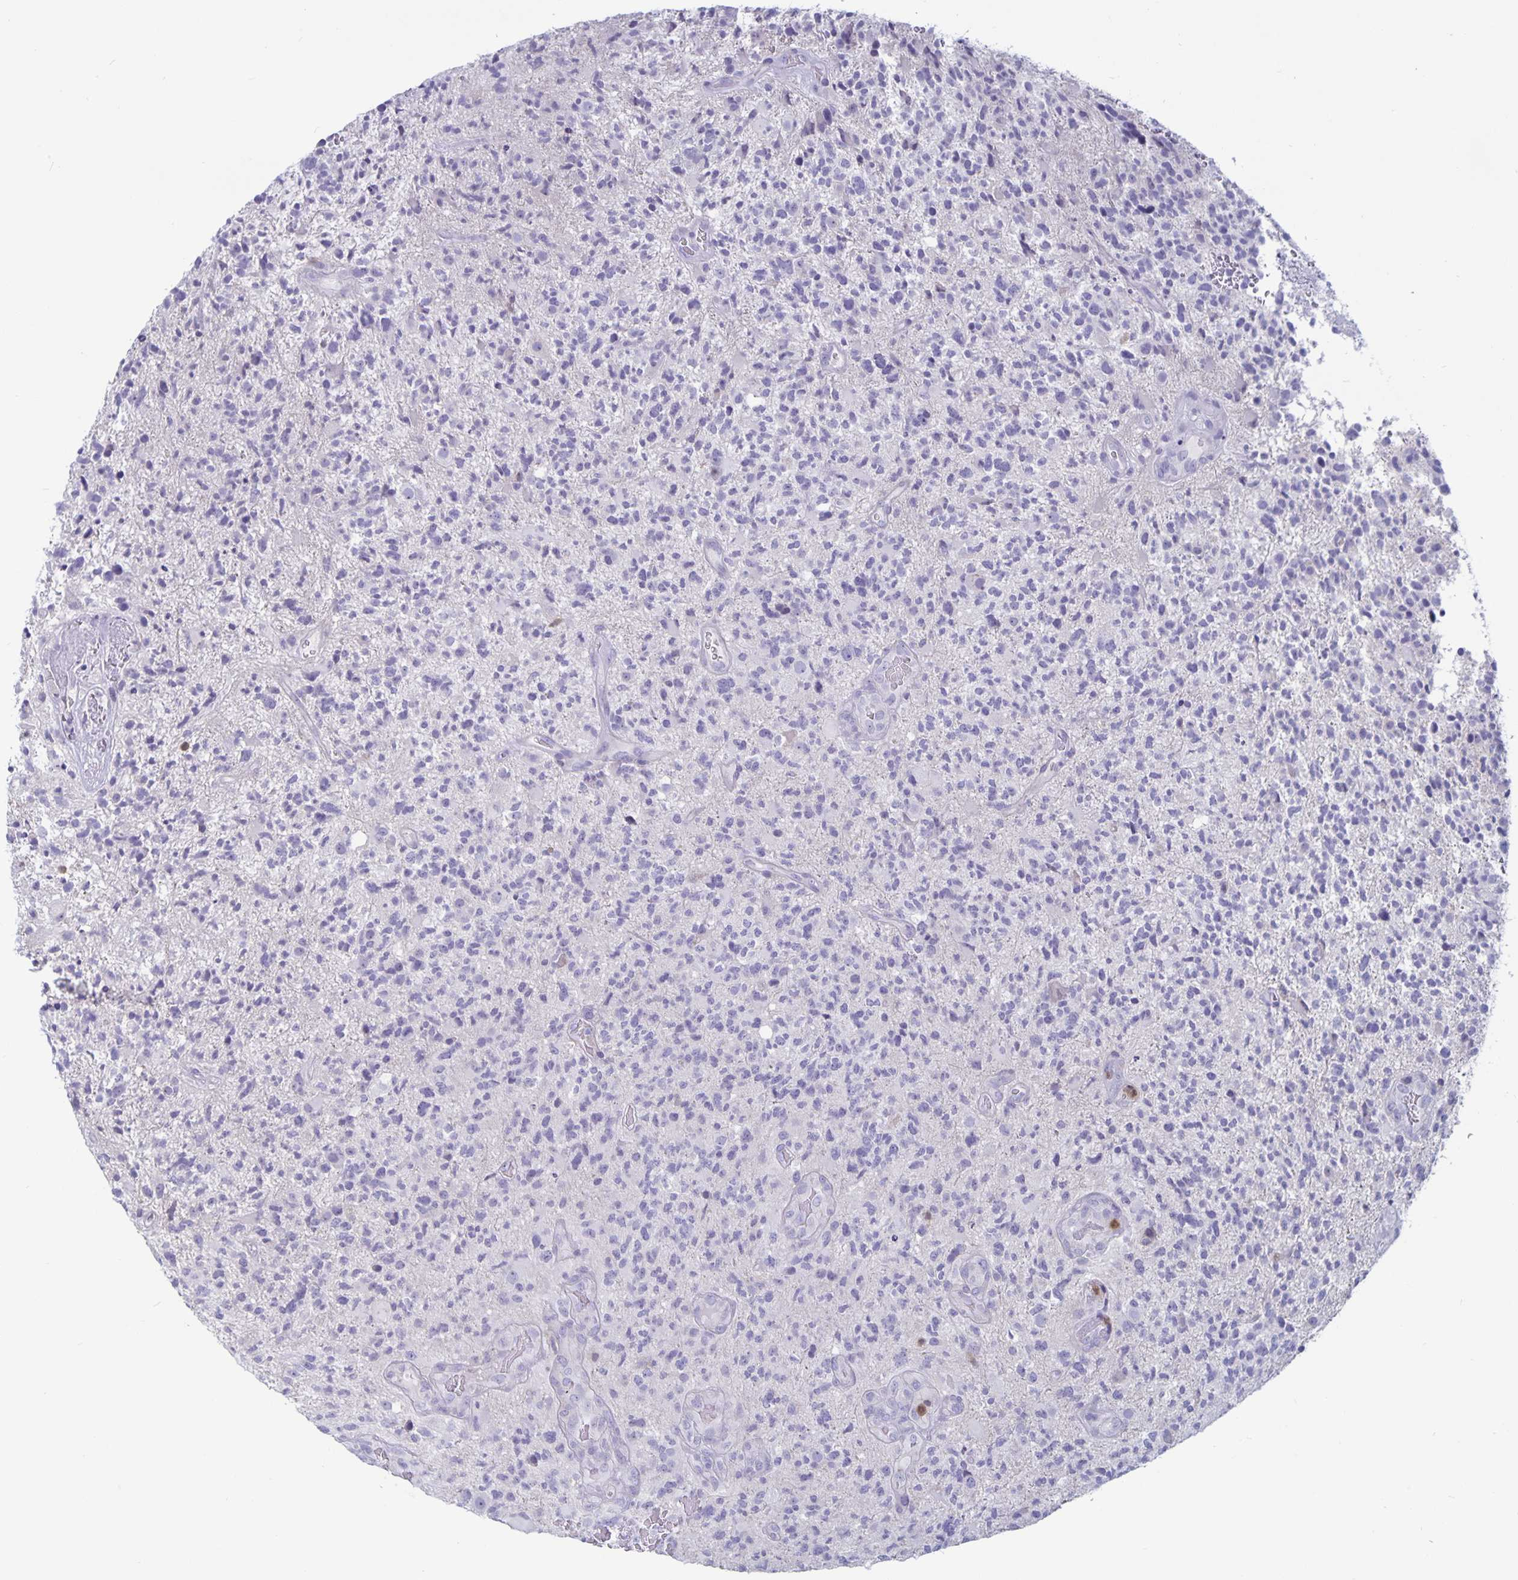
{"staining": {"intensity": "negative", "quantity": "none", "location": "none"}, "tissue": "glioma", "cell_type": "Tumor cells", "image_type": "cancer", "snomed": [{"axis": "morphology", "description": "Glioma, malignant, High grade"}, {"axis": "topography", "description": "Brain"}], "caption": "Immunohistochemical staining of human malignant glioma (high-grade) demonstrates no significant staining in tumor cells. Brightfield microscopy of immunohistochemistry (IHC) stained with DAB (3,3'-diaminobenzidine) (brown) and hematoxylin (blue), captured at high magnification.", "gene": "PLCB3", "patient": {"sex": "female", "age": 71}}